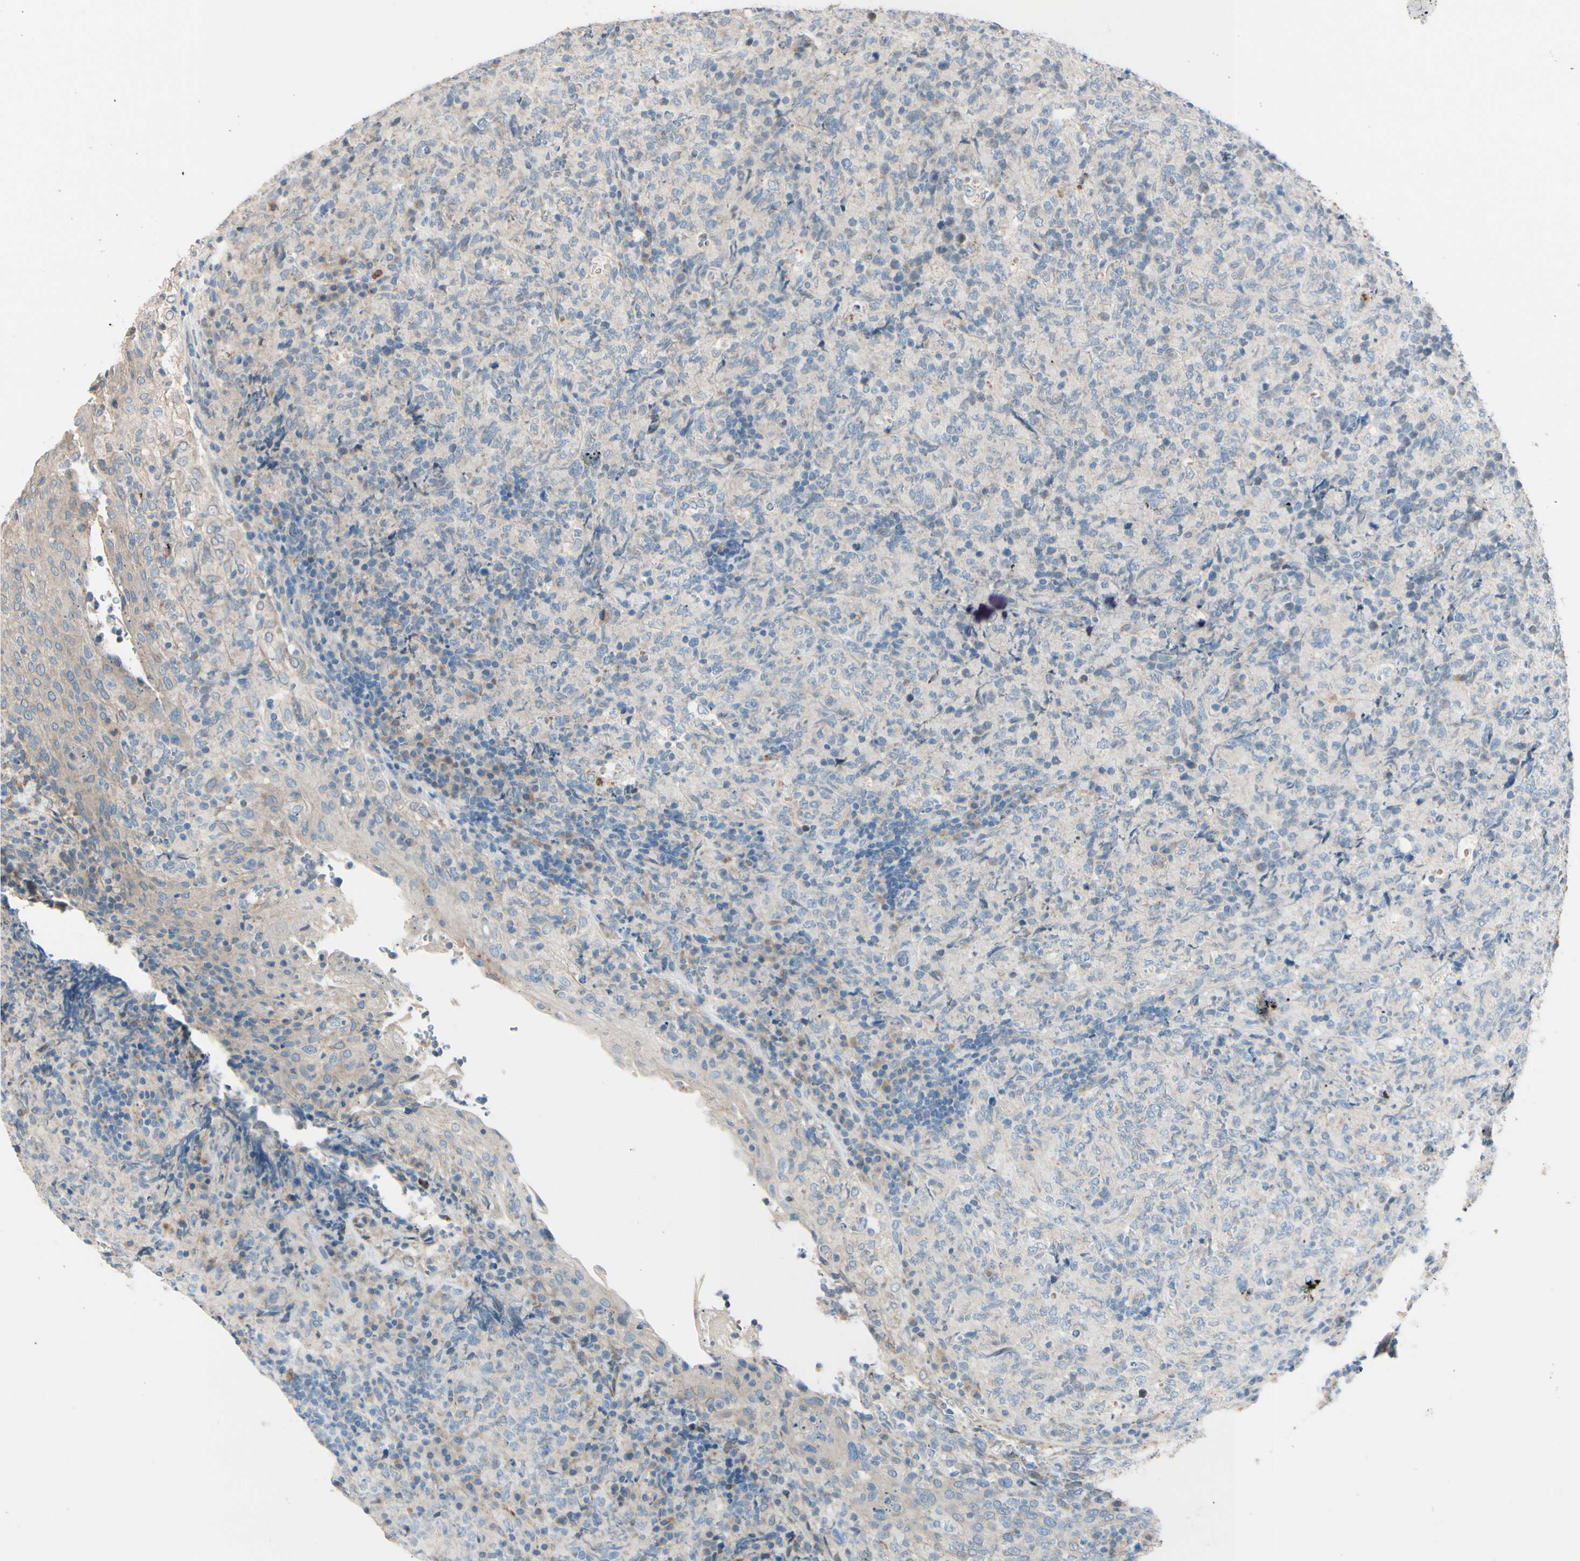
{"staining": {"intensity": "weak", "quantity": ">75%", "location": "cytoplasmic/membranous"}, "tissue": "lymphoma", "cell_type": "Tumor cells", "image_type": "cancer", "snomed": [{"axis": "morphology", "description": "Malignant lymphoma, non-Hodgkin's type, High grade"}, {"axis": "topography", "description": "Tonsil"}], "caption": "Immunohistochemical staining of lymphoma reveals low levels of weak cytoplasmic/membranous positivity in about >75% of tumor cells.", "gene": "EPHA3", "patient": {"sex": "female", "age": 36}}